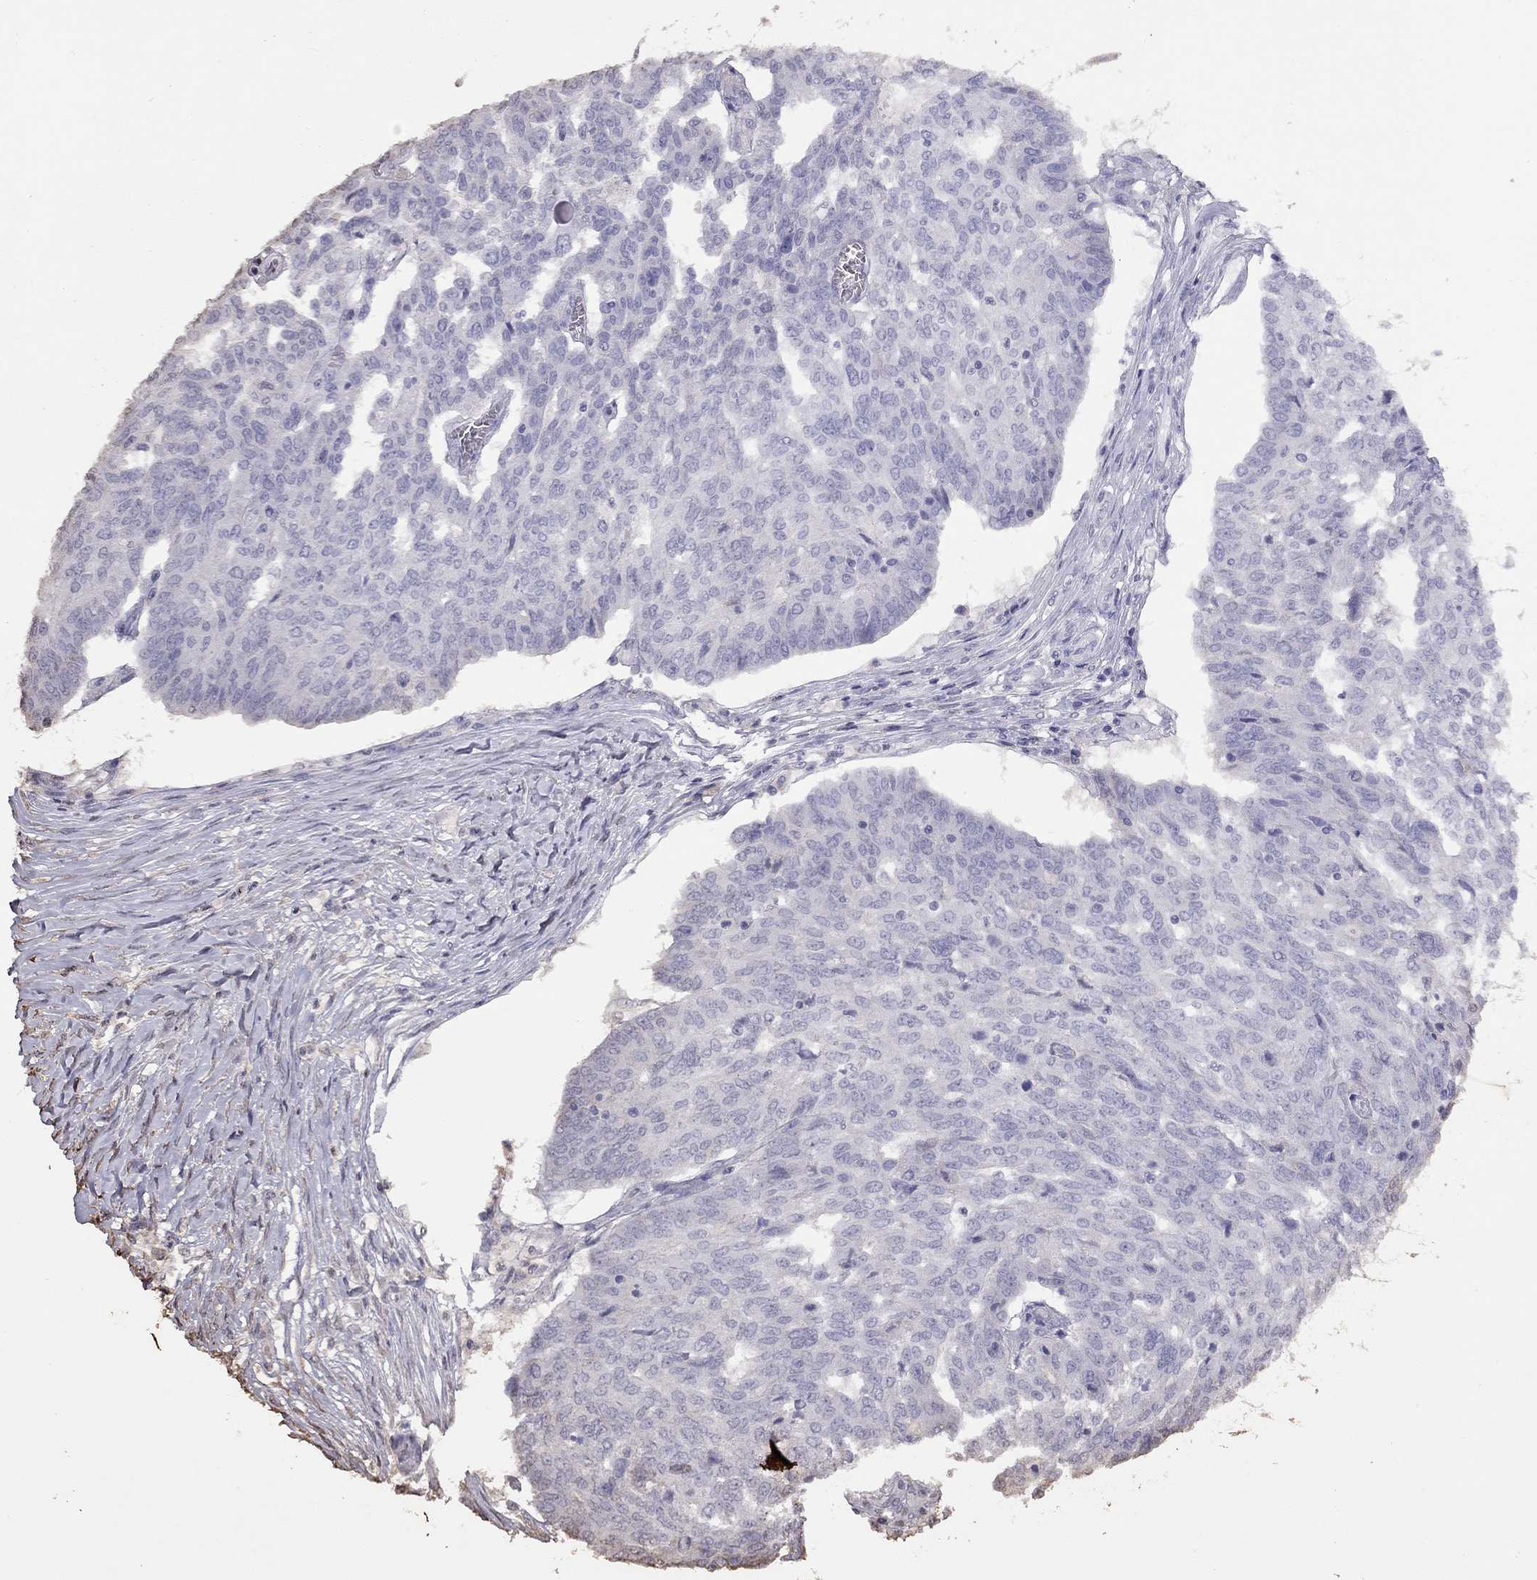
{"staining": {"intensity": "negative", "quantity": "none", "location": "none"}, "tissue": "ovarian cancer", "cell_type": "Tumor cells", "image_type": "cancer", "snomed": [{"axis": "morphology", "description": "Cystadenocarcinoma, serous, NOS"}, {"axis": "topography", "description": "Ovary"}], "caption": "Ovarian serous cystadenocarcinoma was stained to show a protein in brown. There is no significant staining in tumor cells.", "gene": "SUN3", "patient": {"sex": "female", "age": 67}}